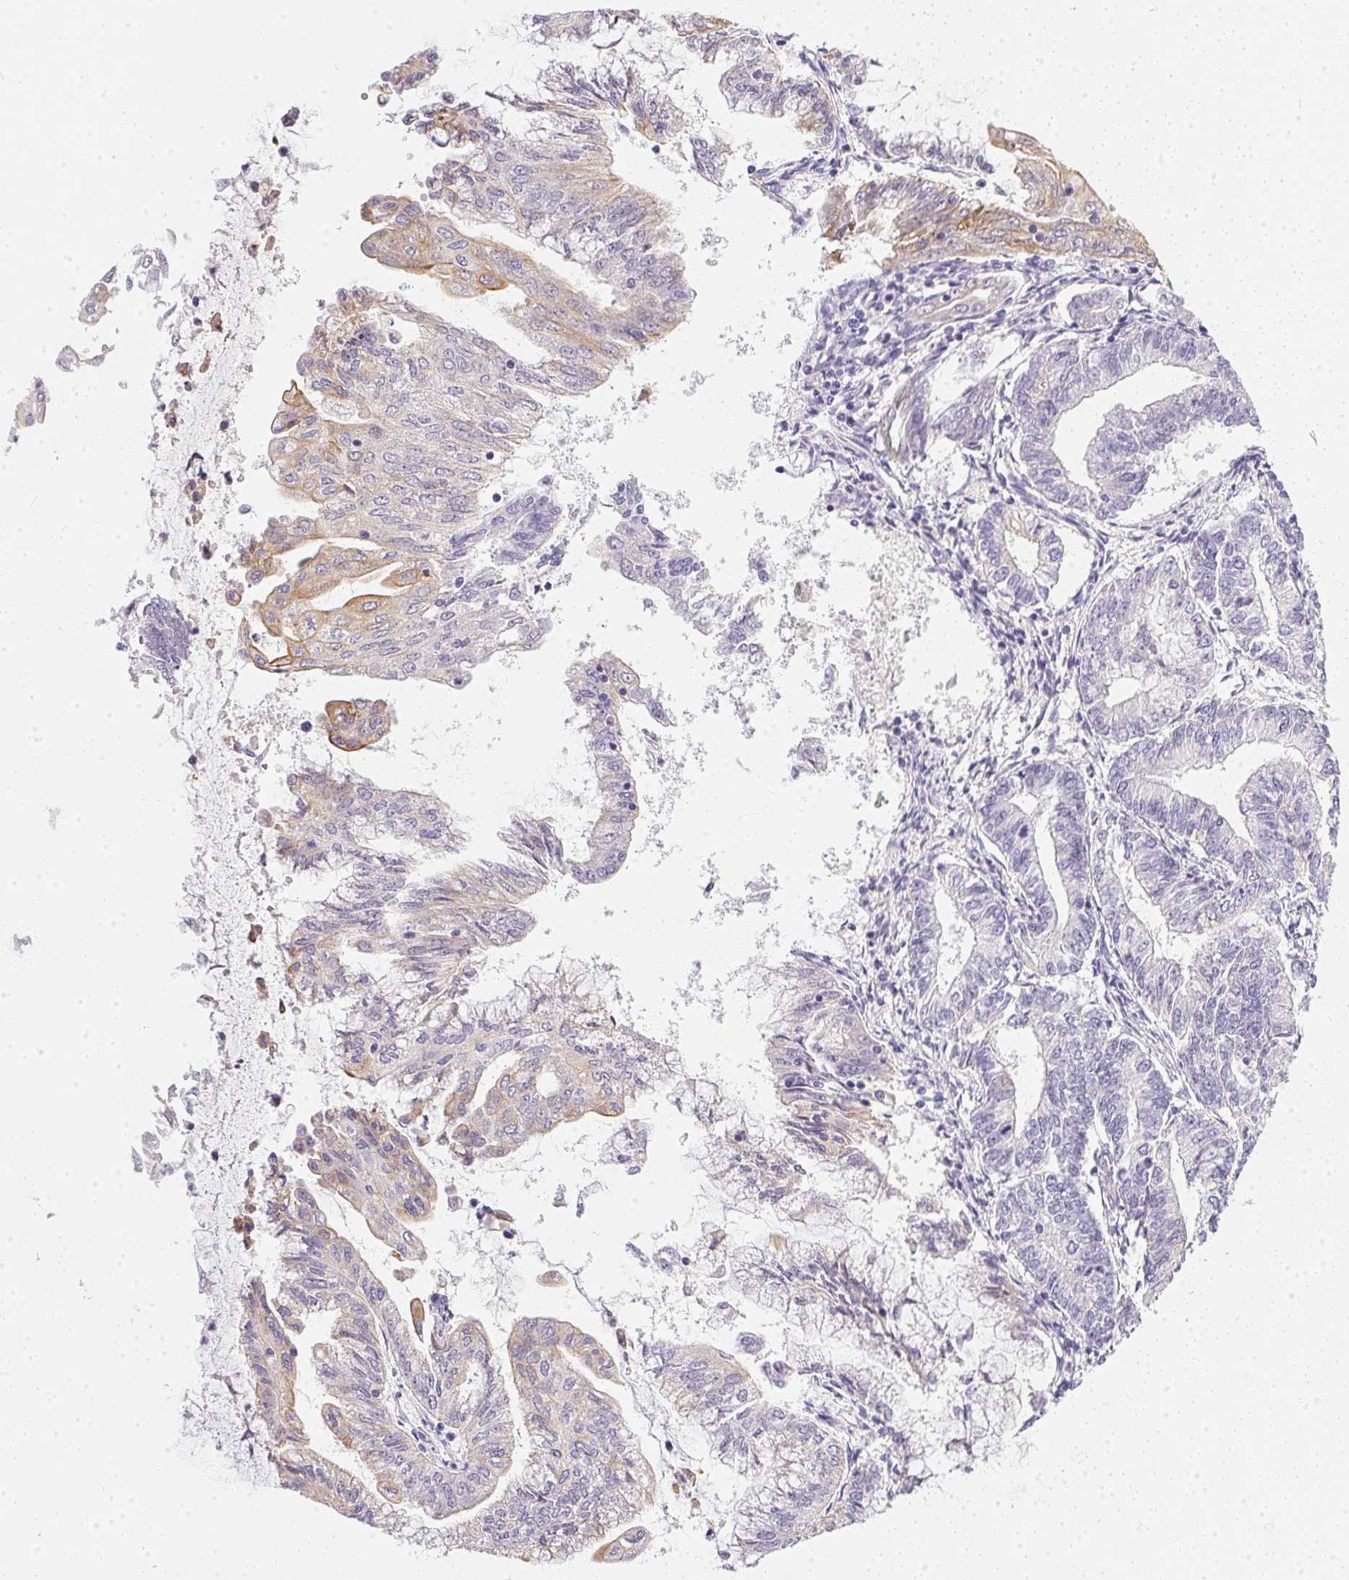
{"staining": {"intensity": "weak", "quantity": "<25%", "location": "cytoplasmic/membranous"}, "tissue": "endometrial cancer", "cell_type": "Tumor cells", "image_type": "cancer", "snomed": [{"axis": "morphology", "description": "Adenocarcinoma, NOS"}, {"axis": "topography", "description": "Endometrium"}], "caption": "High power microscopy photomicrograph of an IHC image of endometrial adenocarcinoma, revealing no significant positivity in tumor cells. (Stains: DAB IHC with hematoxylin counter stain, Microscopy: brightfield microscopy at high magnification).", "gene": "SLC17A7", "patient": {"sex": "female", "age": 55}}